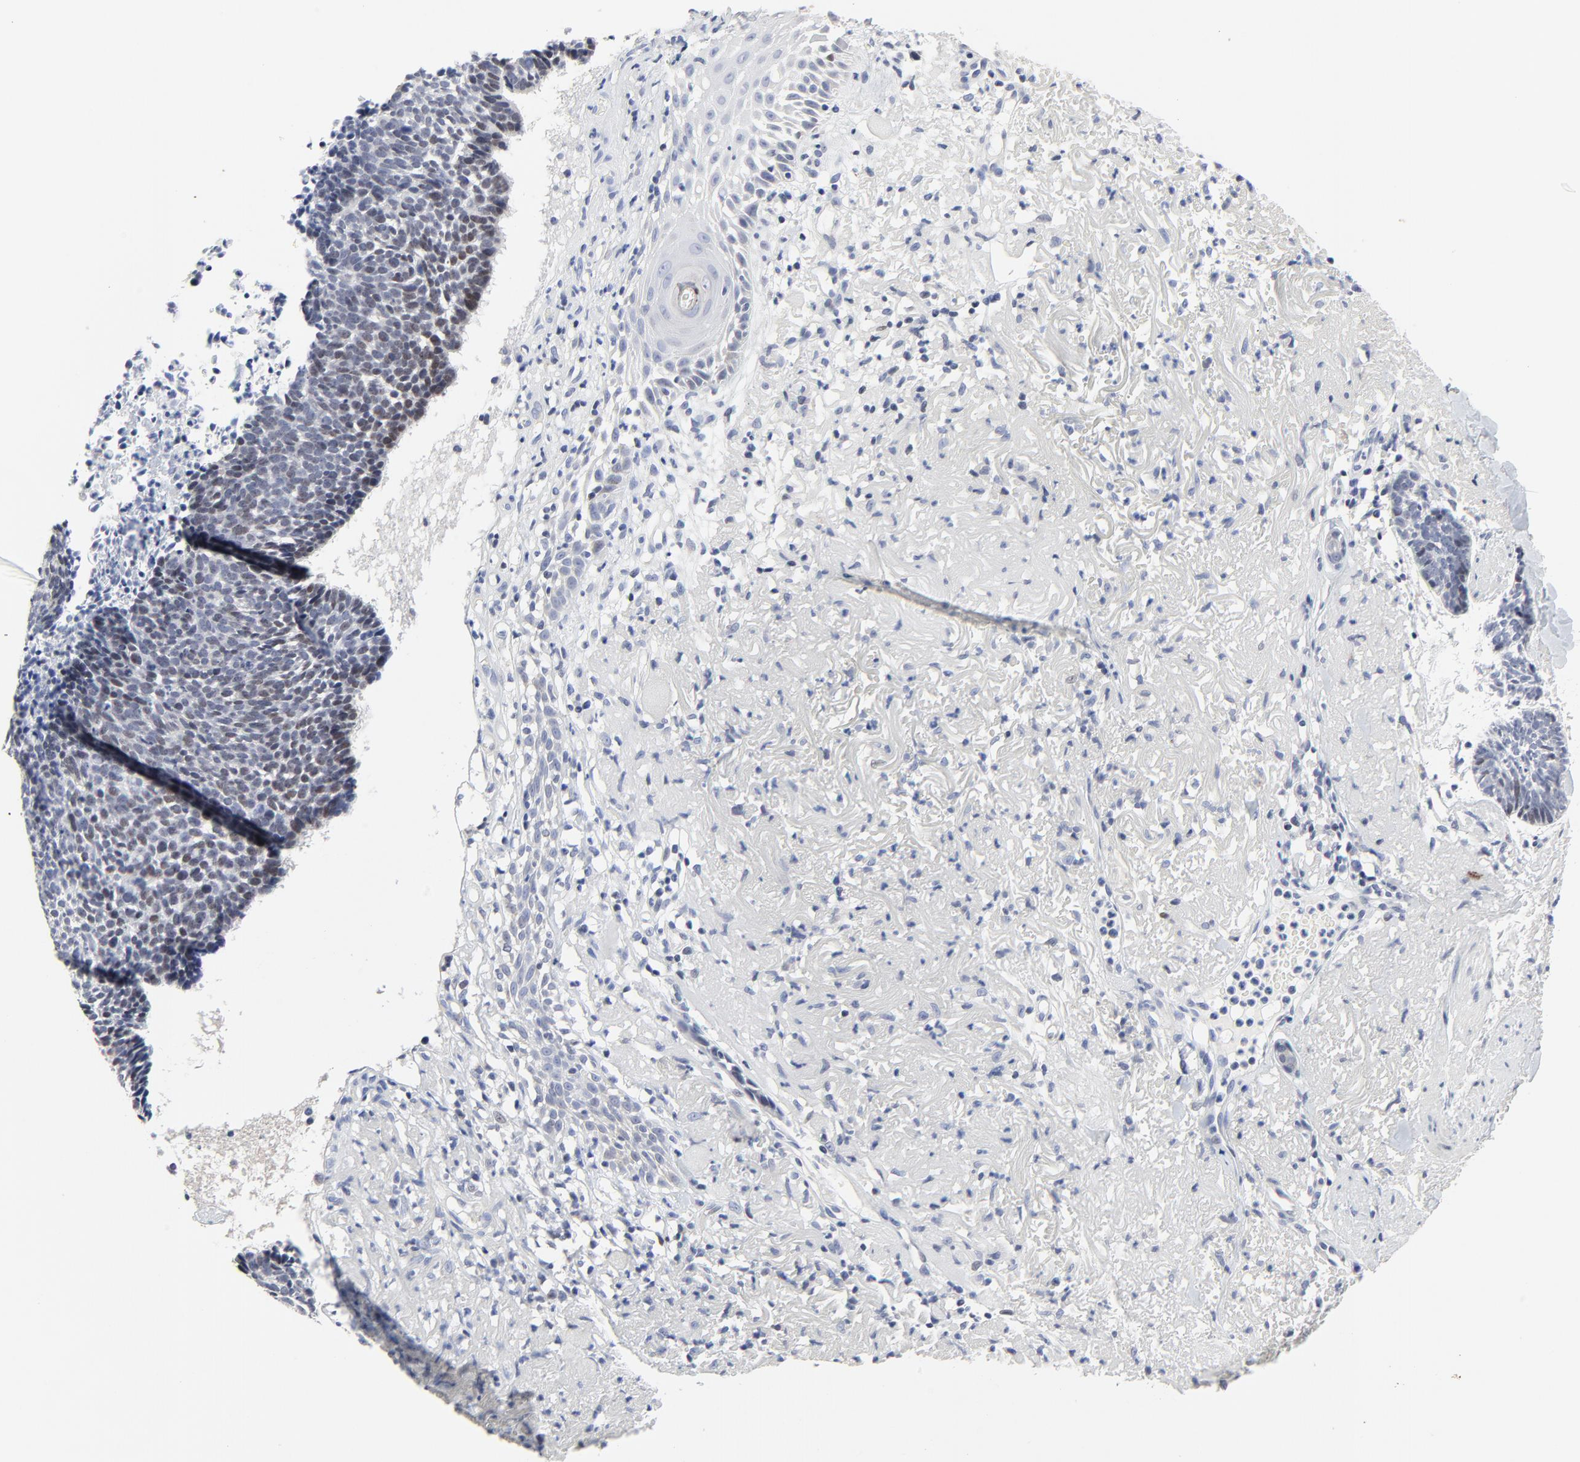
{"staining": {"intensity": "weak", "quantity": "<25%", "location": "nuclear"}, "tissue": "skin cancer", "cell_type": "Tumor cells", "image_type": "cancer", "snomed": [{"axis": "morphology", "description": "Basal cell carcinoma"}, {"axis": "topography", "description": "Skin"}], "caption": "The histopathology image reveals no staining of tumor cells in skin basal cell carcinoma.", "gene": "LNX1", "patient": {"sex": "female", "age": 87}}